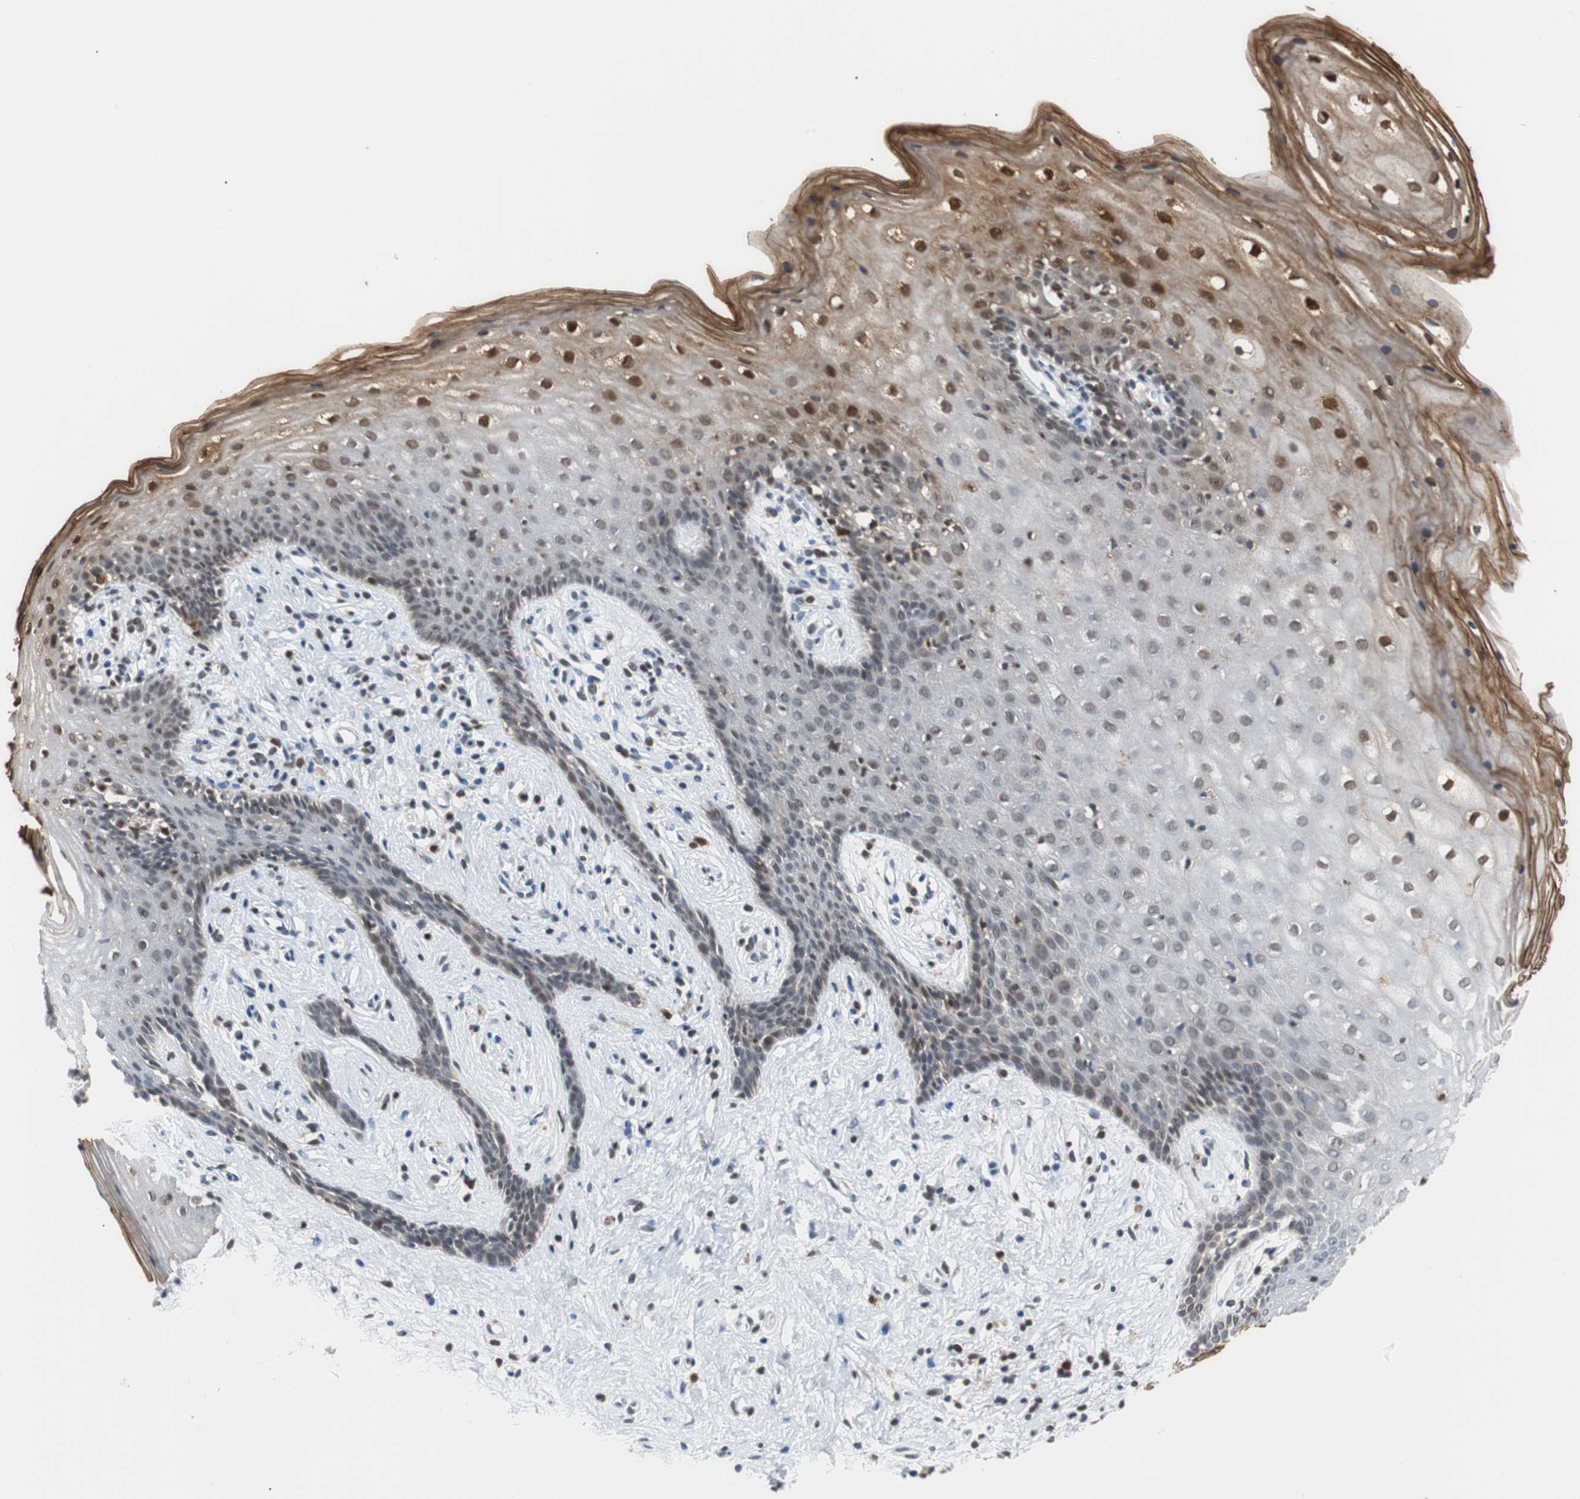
{"staining": {"intensity": "strong", "quantity": "25%-75%", "location": "cytoplasmic/membranous,nuclear"}, "tissue": "vagina", "cell_type": "Squamous epithelial cells", "image_type": "normal", "snomed": [{"axis": "morphology", "description": "Normal tissue, NOS"}, {"axis": "topography", "description": "Vagina"}], "caption": "Vagina stained with DAB immunohistochemistry shows high levels of strong cytoplasmic/membranous,nuclear positivity in approximately 25%-75% of squamous epithelial cells. (DAB IHC, brown staining for protein, blue staining for nuclei).", "gene": "SIRT1", "patient": {"sex": "female", "age": 44}}